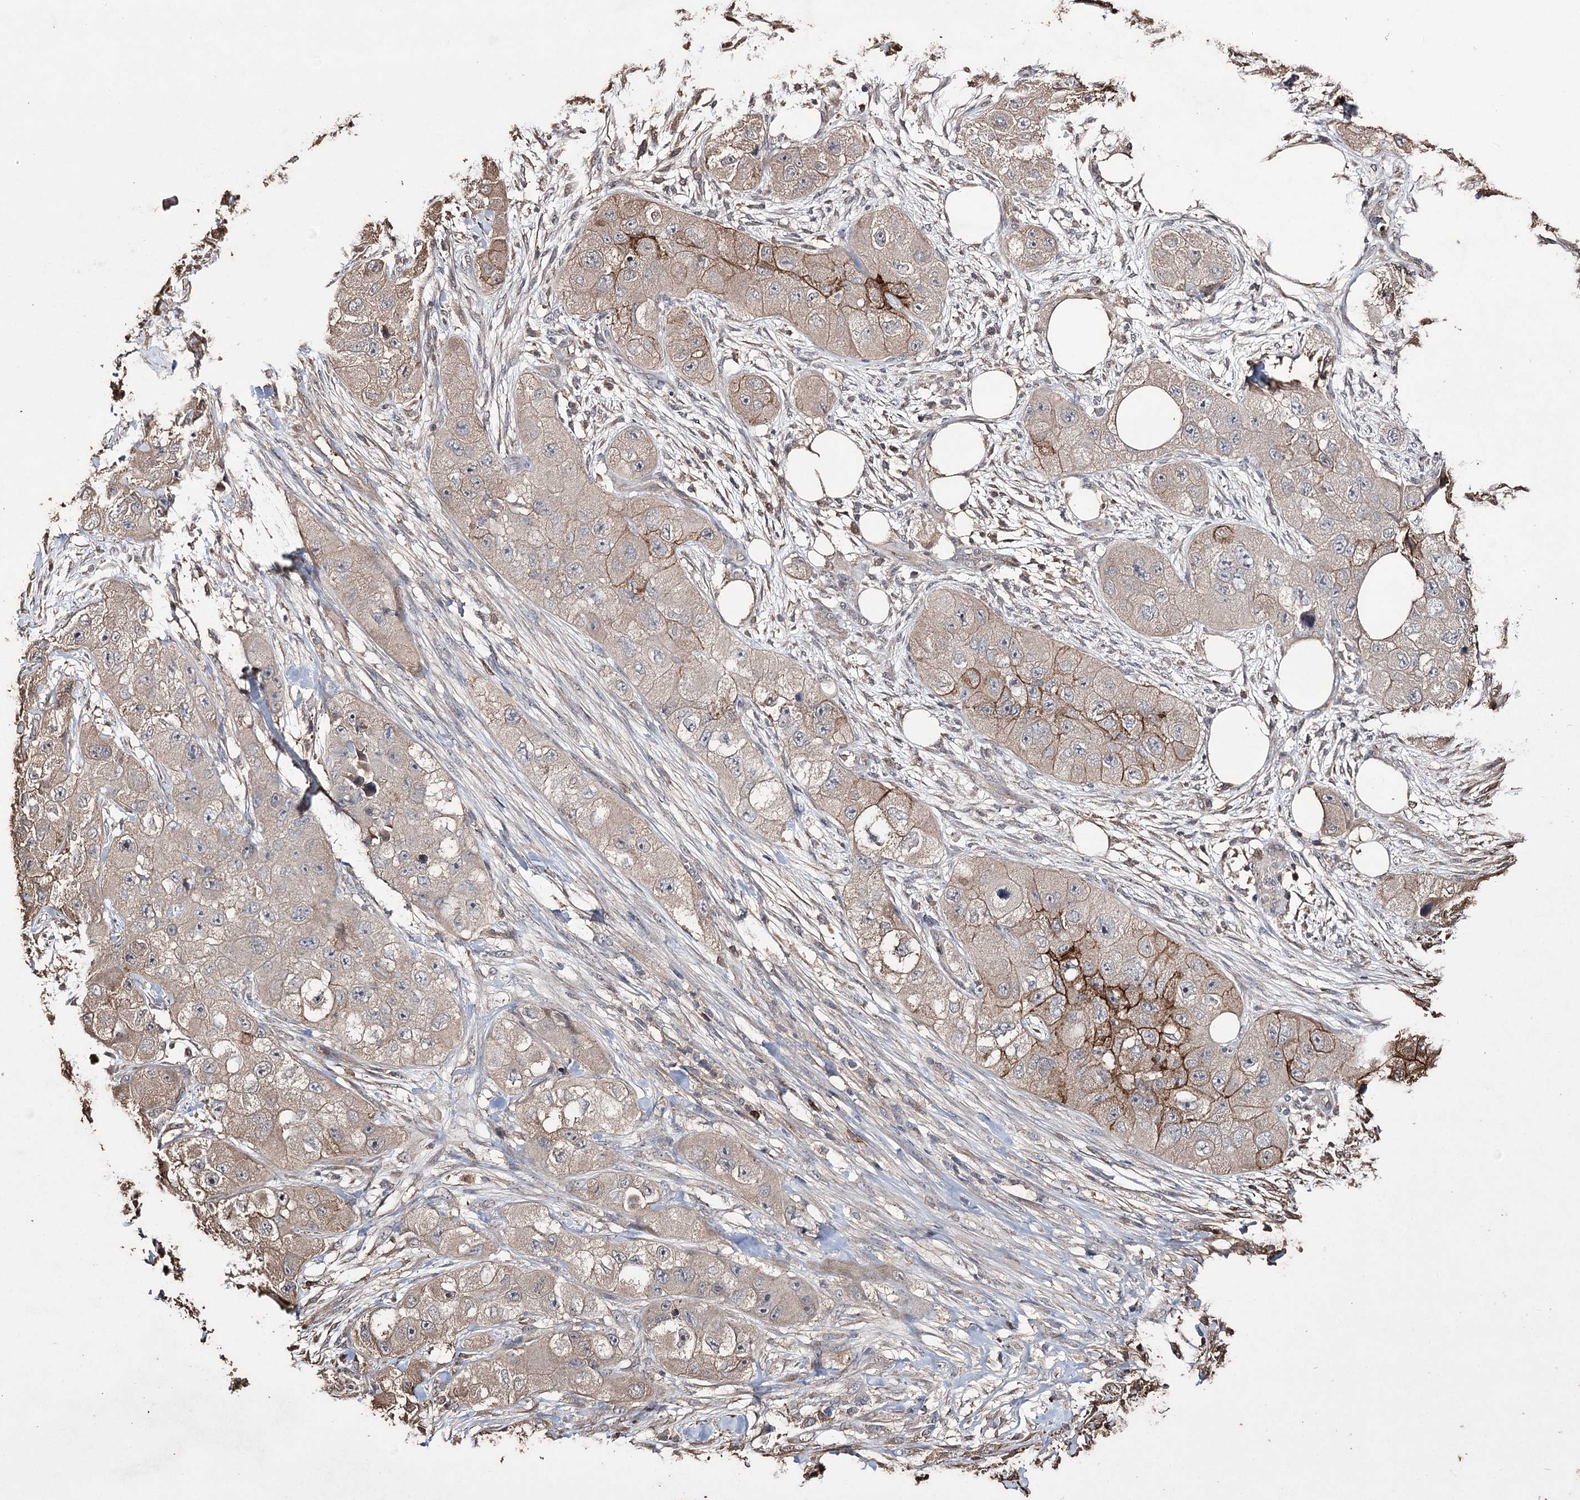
{"staining": {"intensity": "strong", "quantity": "<25%", "location": "cytoplasmic/membranous"}, "tissue": "skin cancer", "cell_type": "Tumor cells", "image_type": "cancer", "snomed": [{"axis": "morphology", "description": "Squamous cell carcinoma, NOS"}, {"axis": "topography", "description": "Skin"}, {"axis": "topography", "description": "Subcutis"}], "caption": "Human skin cancer stained for a protein (brown) shows strong cytoplasmic/membranous positive expression in approximately <25% of tumor cells.", "gene": "ZNF662", "patient": {"sex": "male", "age": 73}}